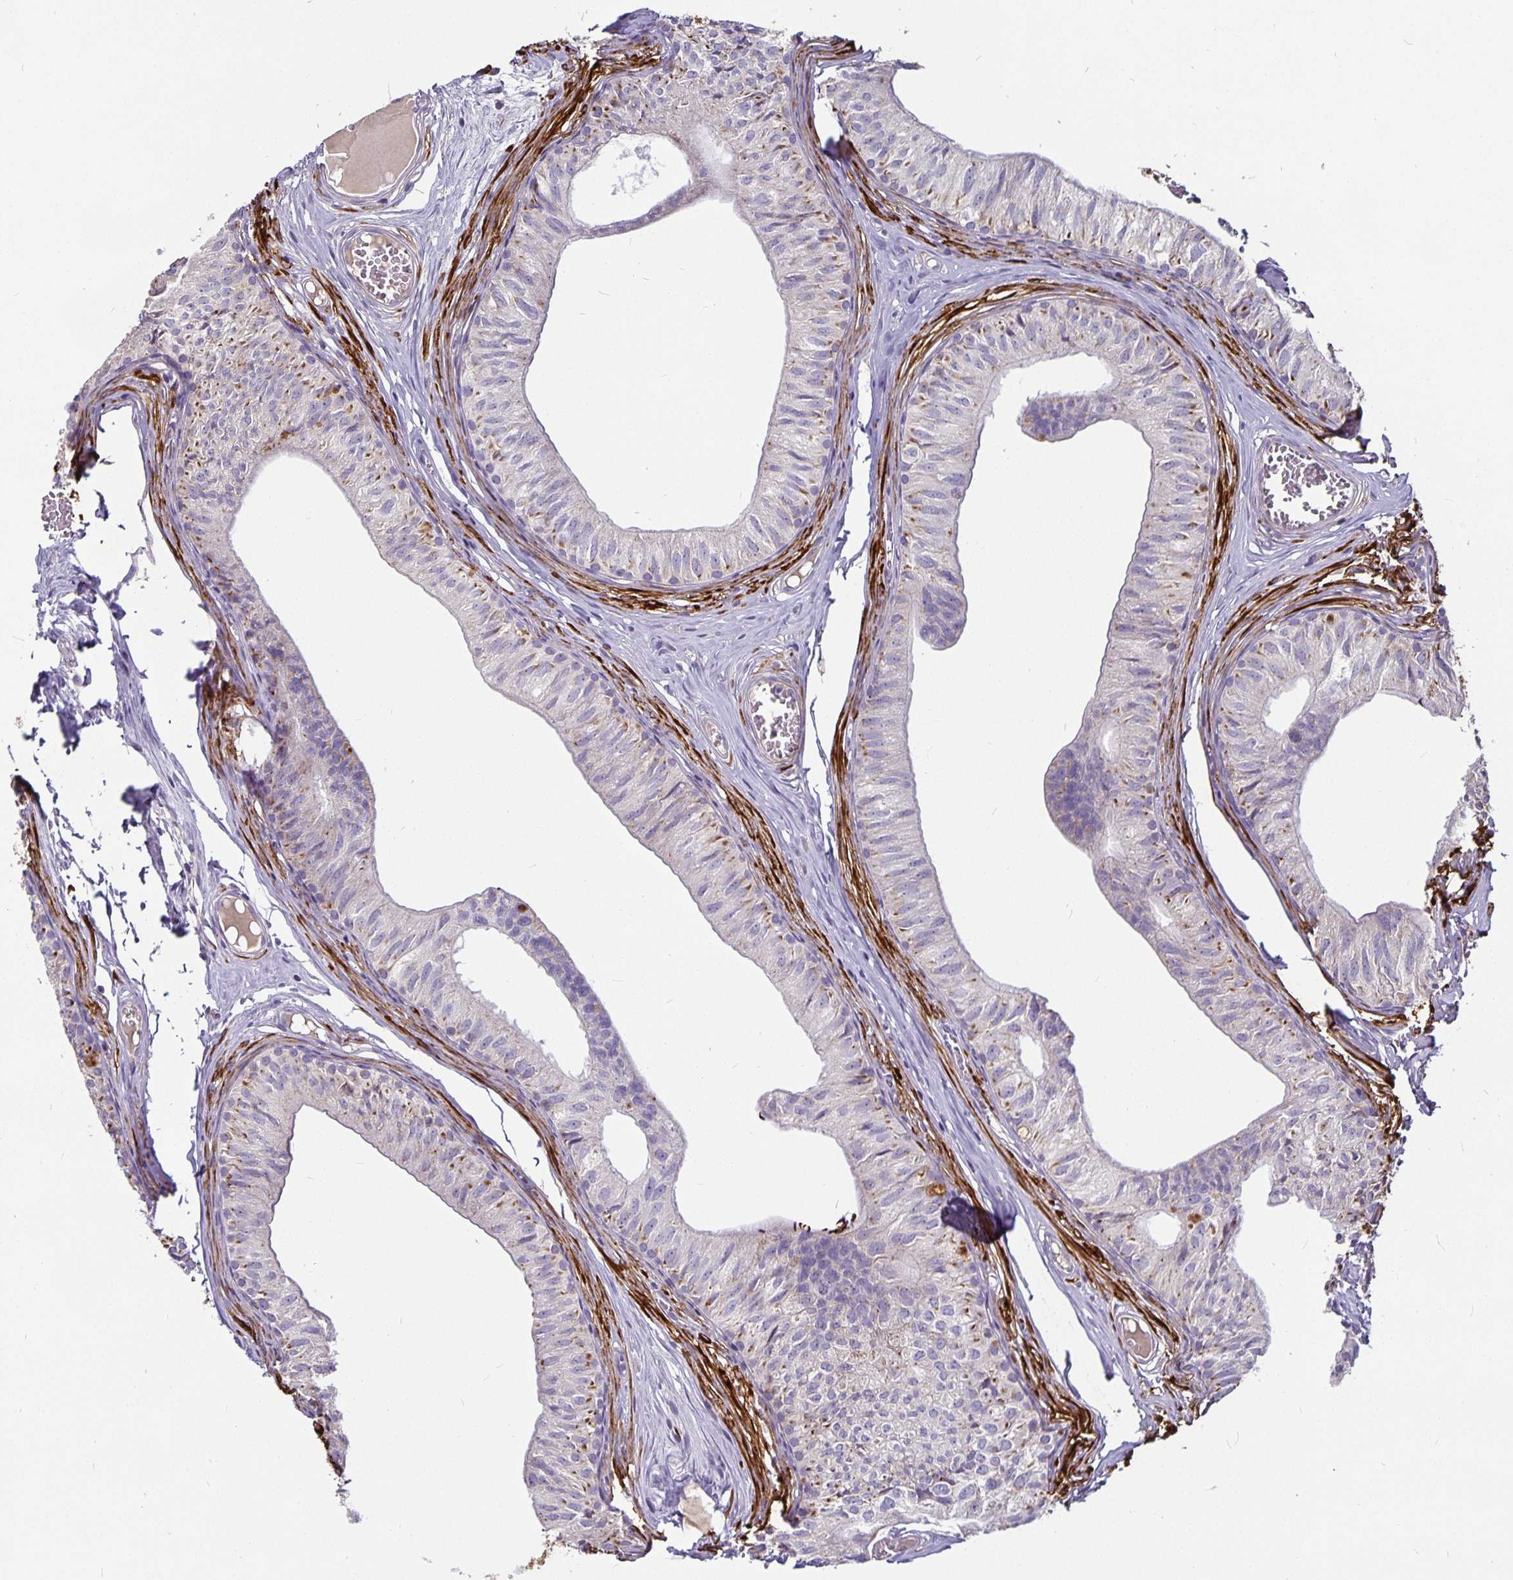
{"staining": {"intensity": "weak", "quantity": "<25%", "location": "cytoplasmic/membranous"}, "tissue": "epididymis", "cell_type": "Glandular cells", "image_type": "normal", "snomed": [{"axis": "morphology", "description": "Normal tissue, NOS"}, {"axis": "topography", "description": "Epididymis"}], "caption": "Histopathology image shows no protein positivity in glandular cells of unremarkable epididymis.", "gene": "CA12", "patient": {"sex": "male", "age": 25}}